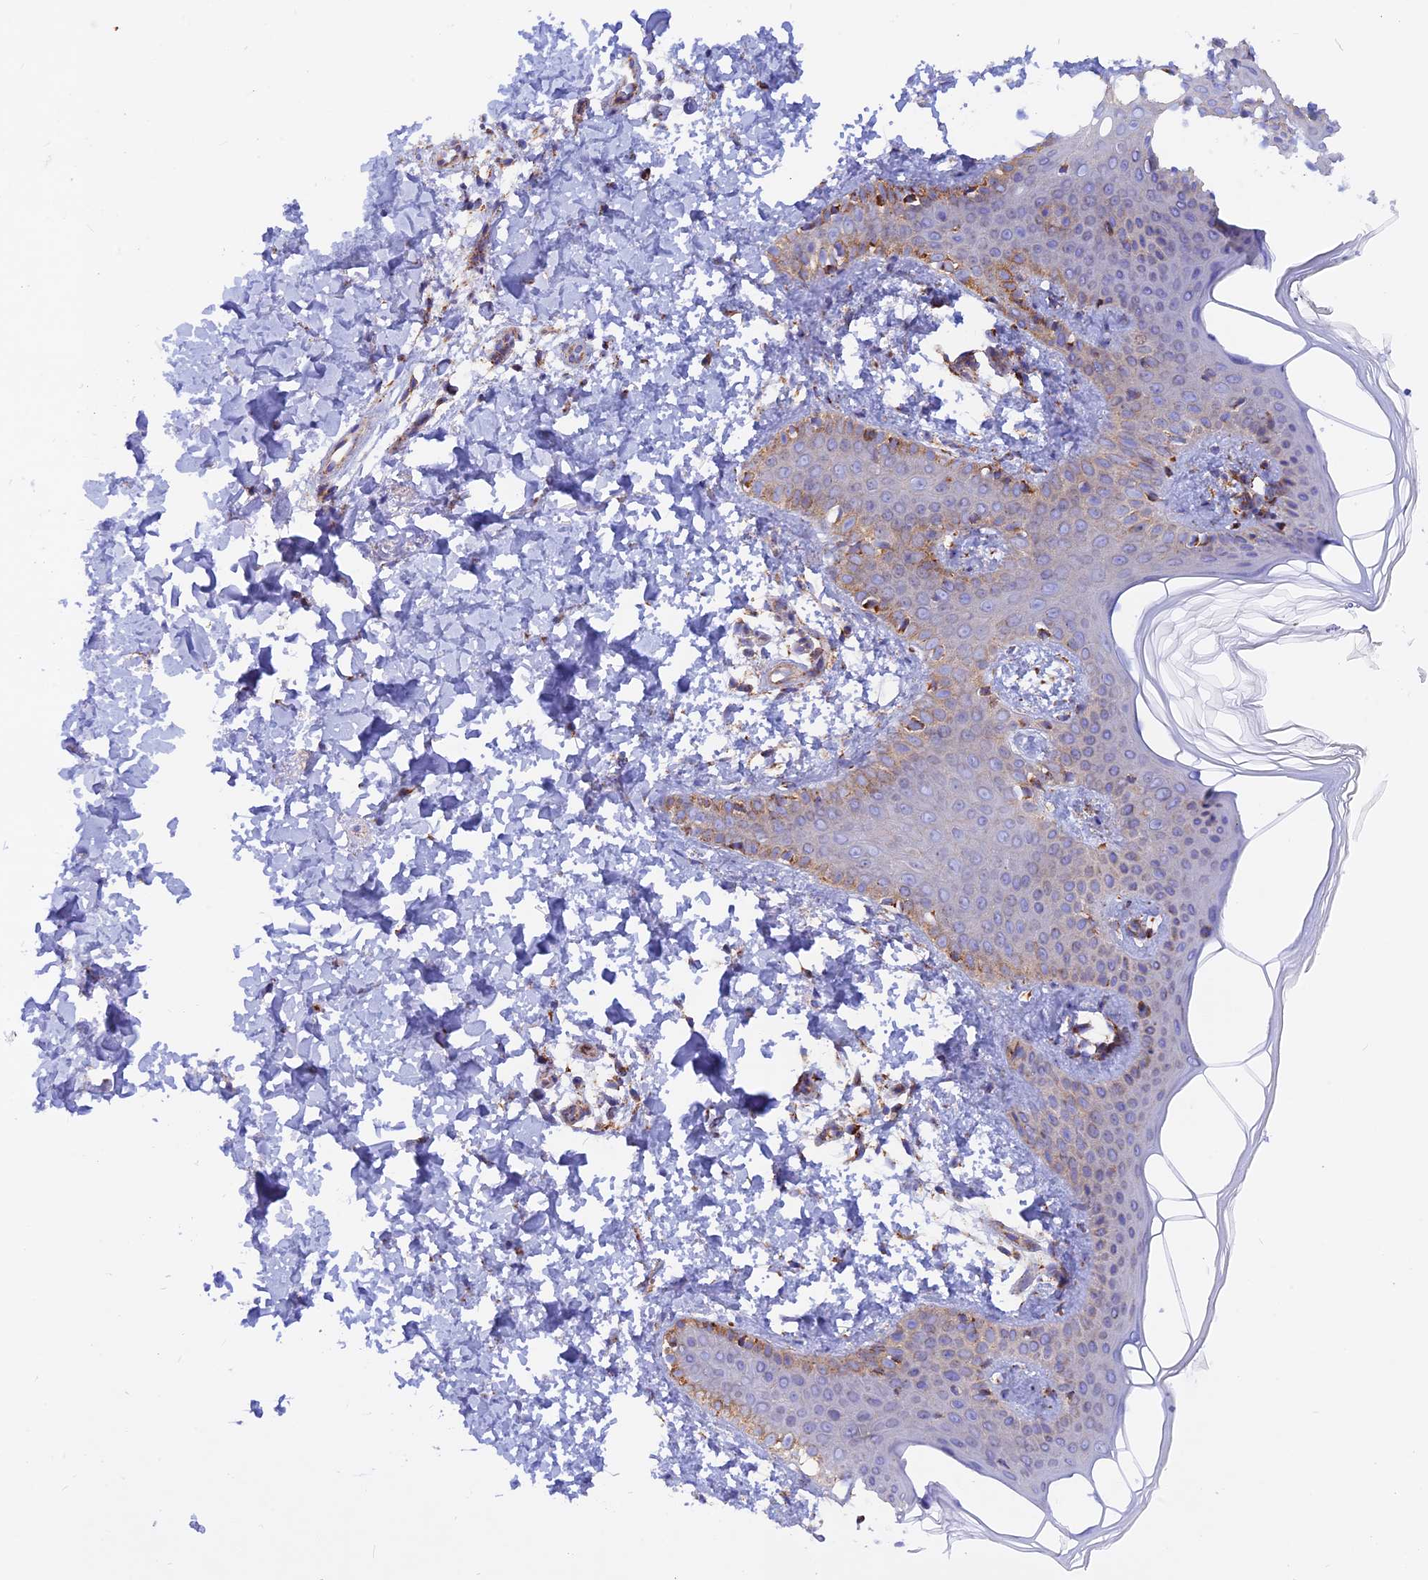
{"staining": {"intensity": "moderate", "quantity": ">75%", "location": "cytoplasmic/membranous"}, "tissue": "skin", "cell_type": "Fibroblasts", "image_type": "normal", "snomed": [{"axis": "morphology", "description": "Normal tissue, NOS"}, {"axis": "topography", "description": "Skin"}], "caption": "High-power microscopy captured an IHC photomicrograph of normal skin, revealing moderate cytoplasmic/membranous positivity in about >75% of fibroblasts.", "gene": "GCDH", "patient": {"sex": "male", "age": 36}}